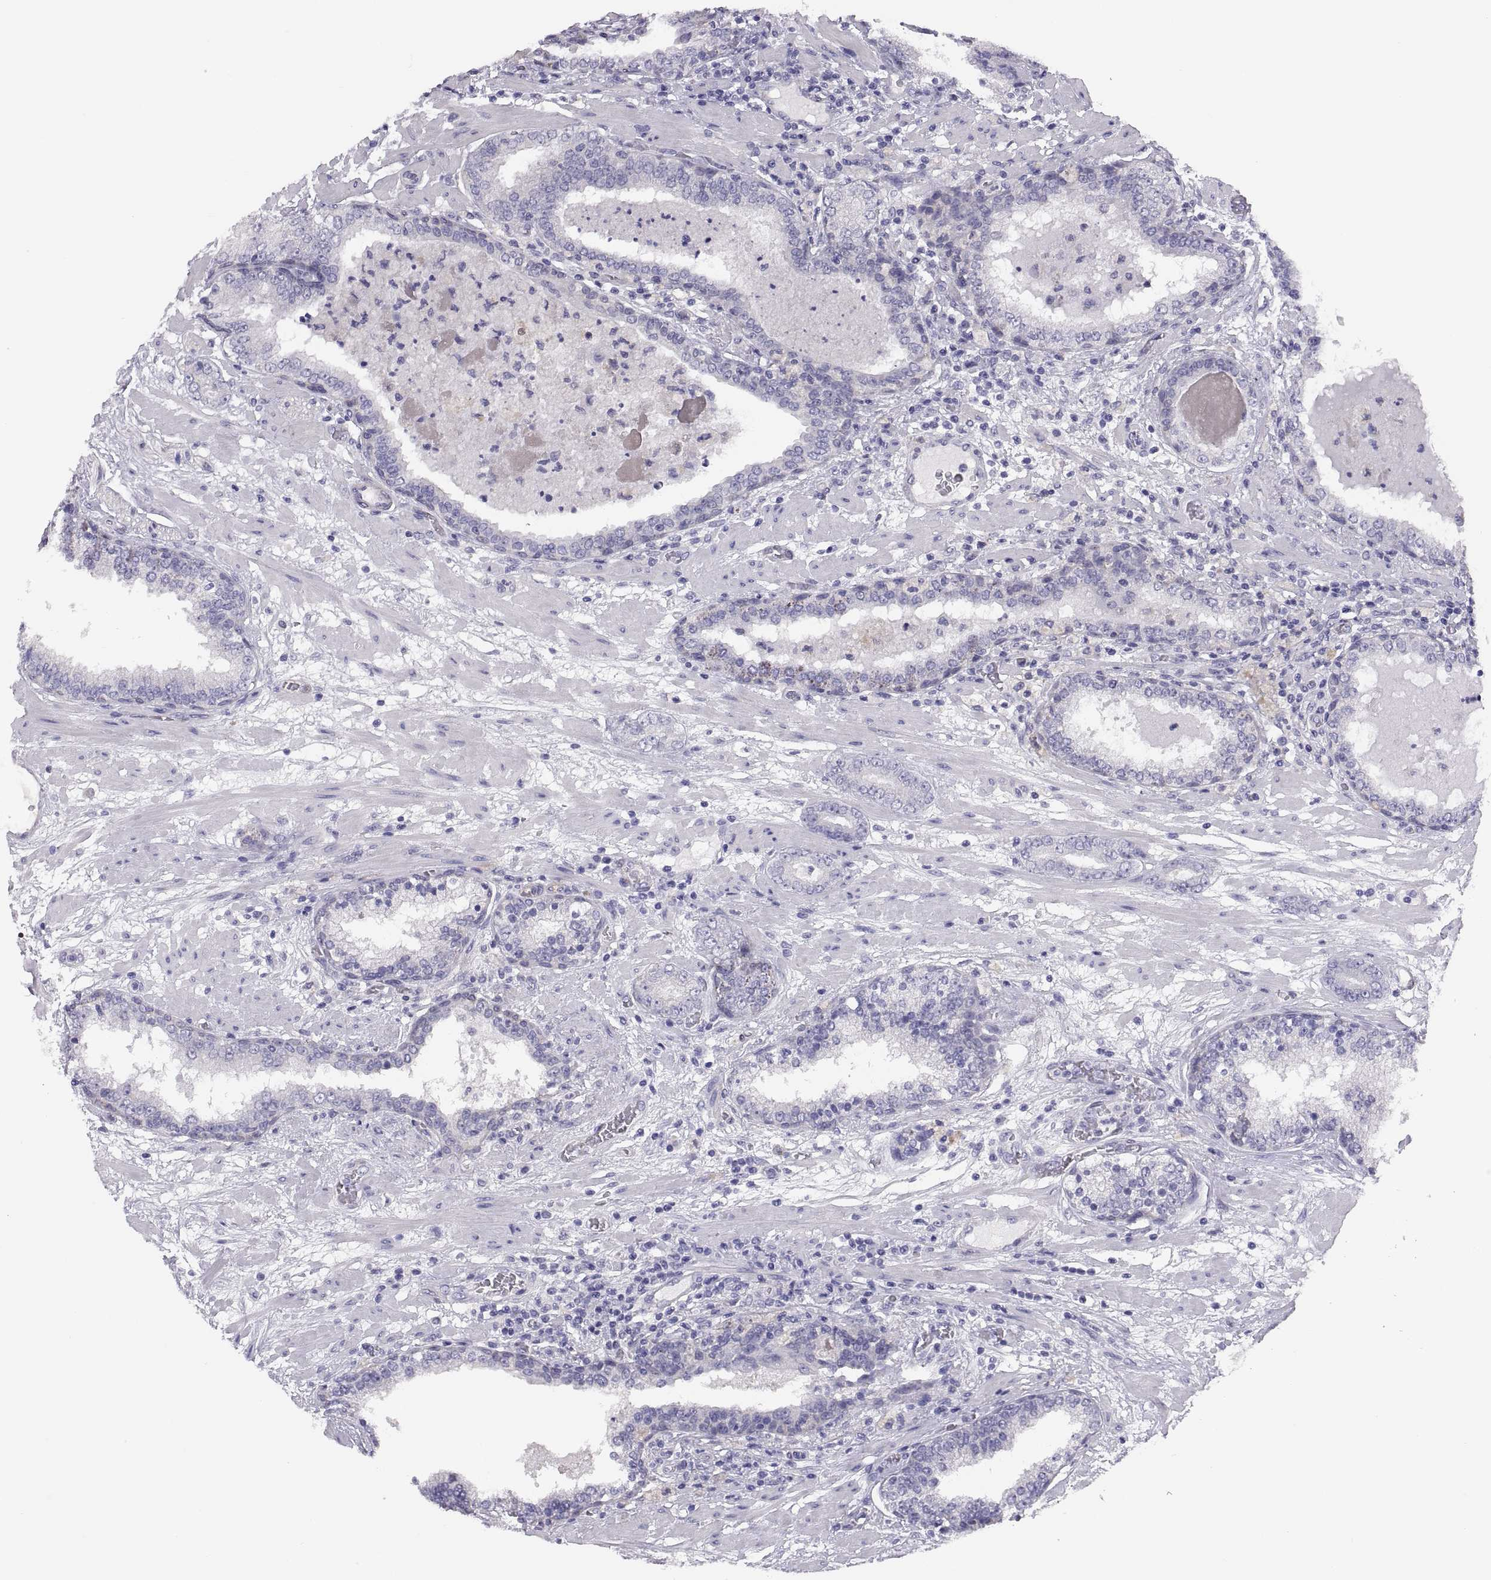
{"staining": {"intensity": "negative", "quantity": "none", "location": "none"}, "tissue": "prostate cancer", "cell_type": "Tumor cells", "image_type": "cancer", "snomed": [{"axis": "morphology", "description": "Adenocarcinoma, Low grade"}, {"axis": "topography", "description": "Prostate"}], "caption": "A histopathology image of human prostate adenocarcinoma (low-grade) is negative for staining in tumor cells.", "gene": "STRC", "patient": {"sex": "male", "age": 60}}